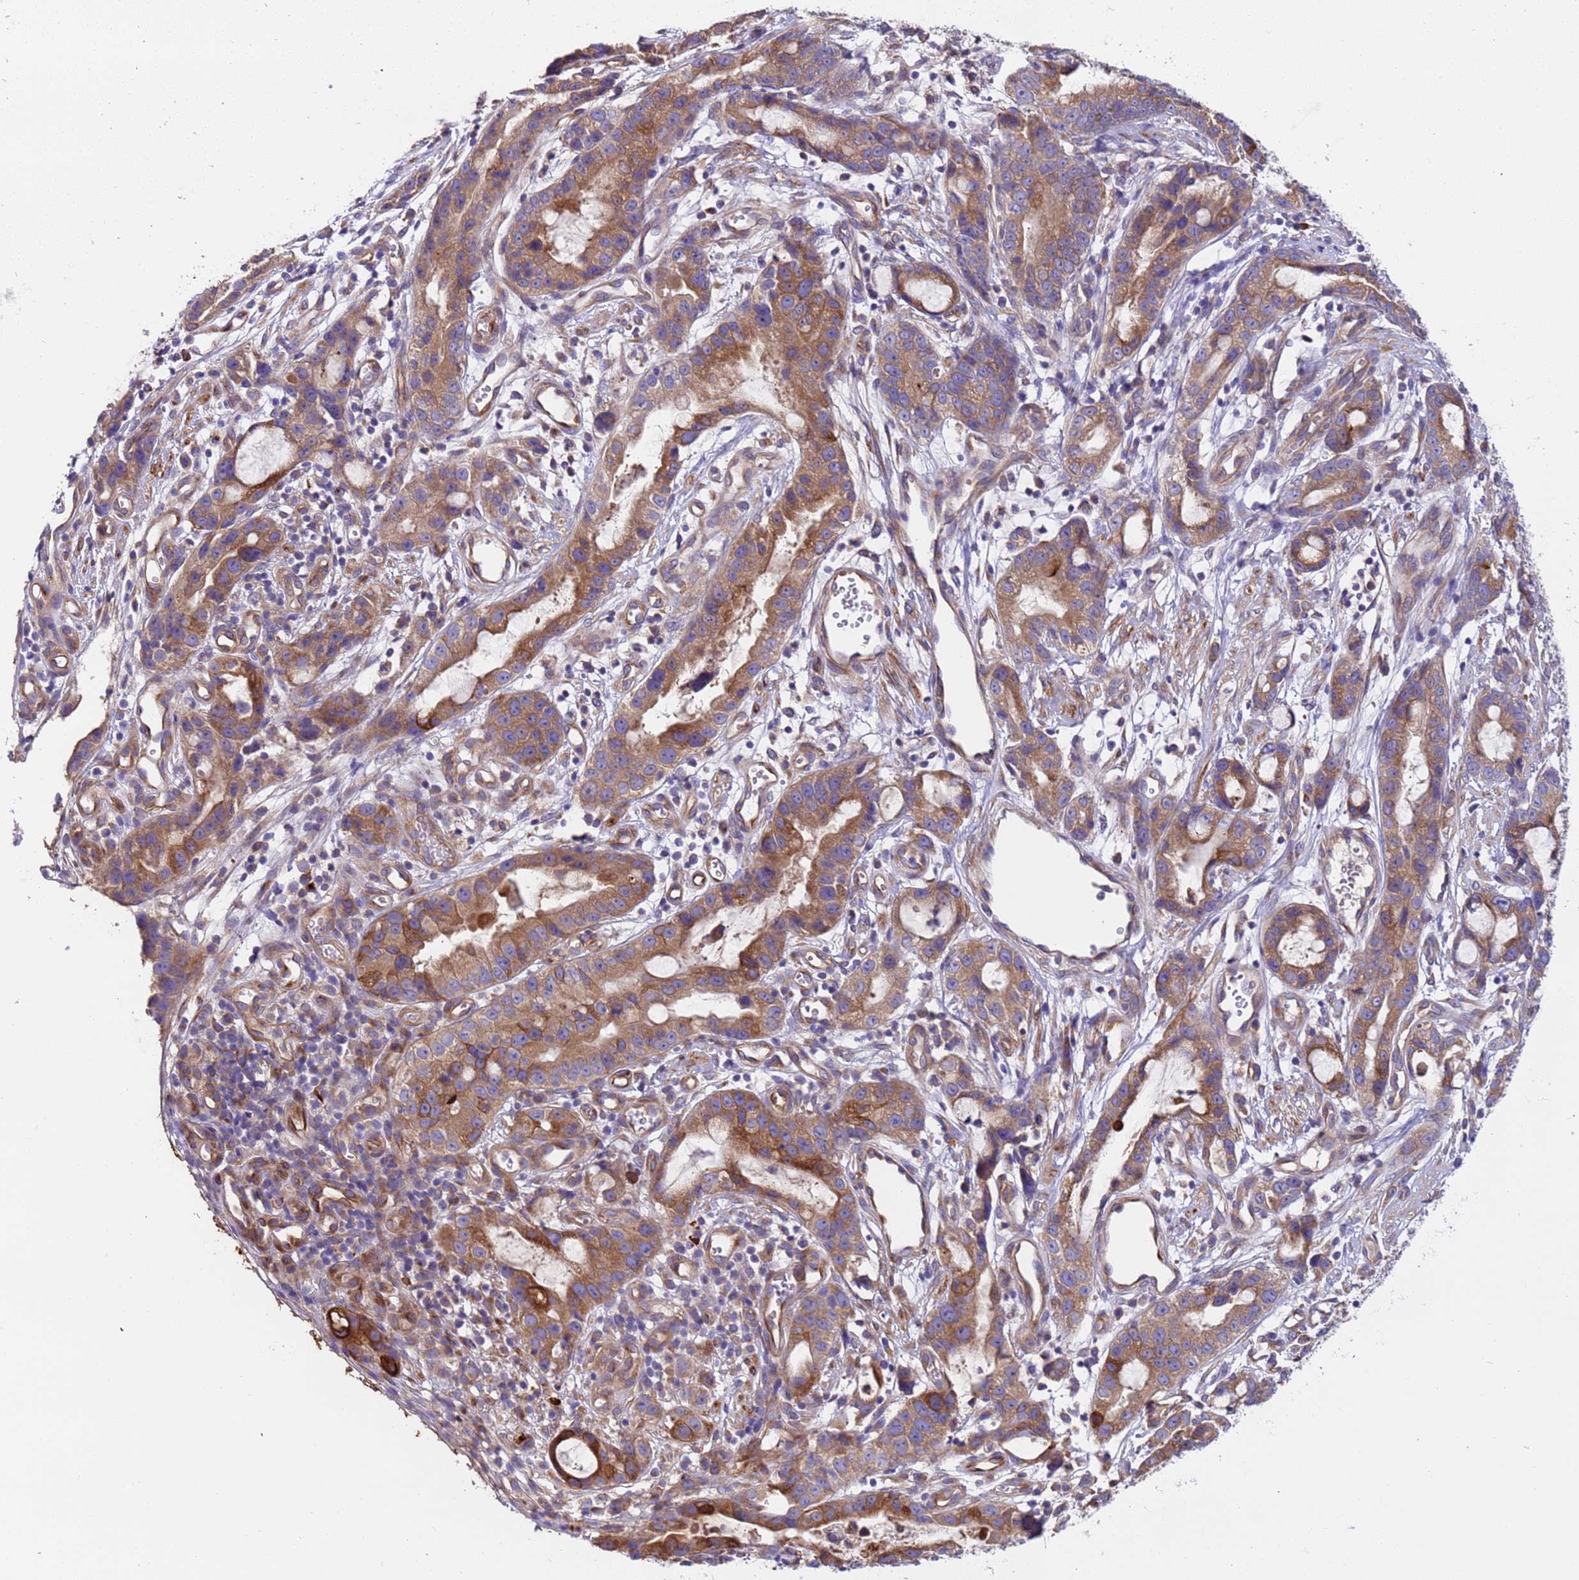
{"staining": {"intensity": "moderate", "quantity": ">75%", "location": "cytoplasmic/membranous"}, "tissue": "stomach cancer", "cell_type": "Tumor cells", "image_type": "cancer", "snomed": [{"axis": "morphology", "description": "Adenocarcinoma, NOS"}, {"axis": "topography", "description": "Stomach"}], "caption": "This photomicrograph exhibits immunohistochemistry staining of human stomach adenocarcinoma, with medium moderate cytoplasmic/membranous positivity in about >75% of tumor cells.", "gene": "PAQR7", "patient": {"sex": "male", "age": 55}}